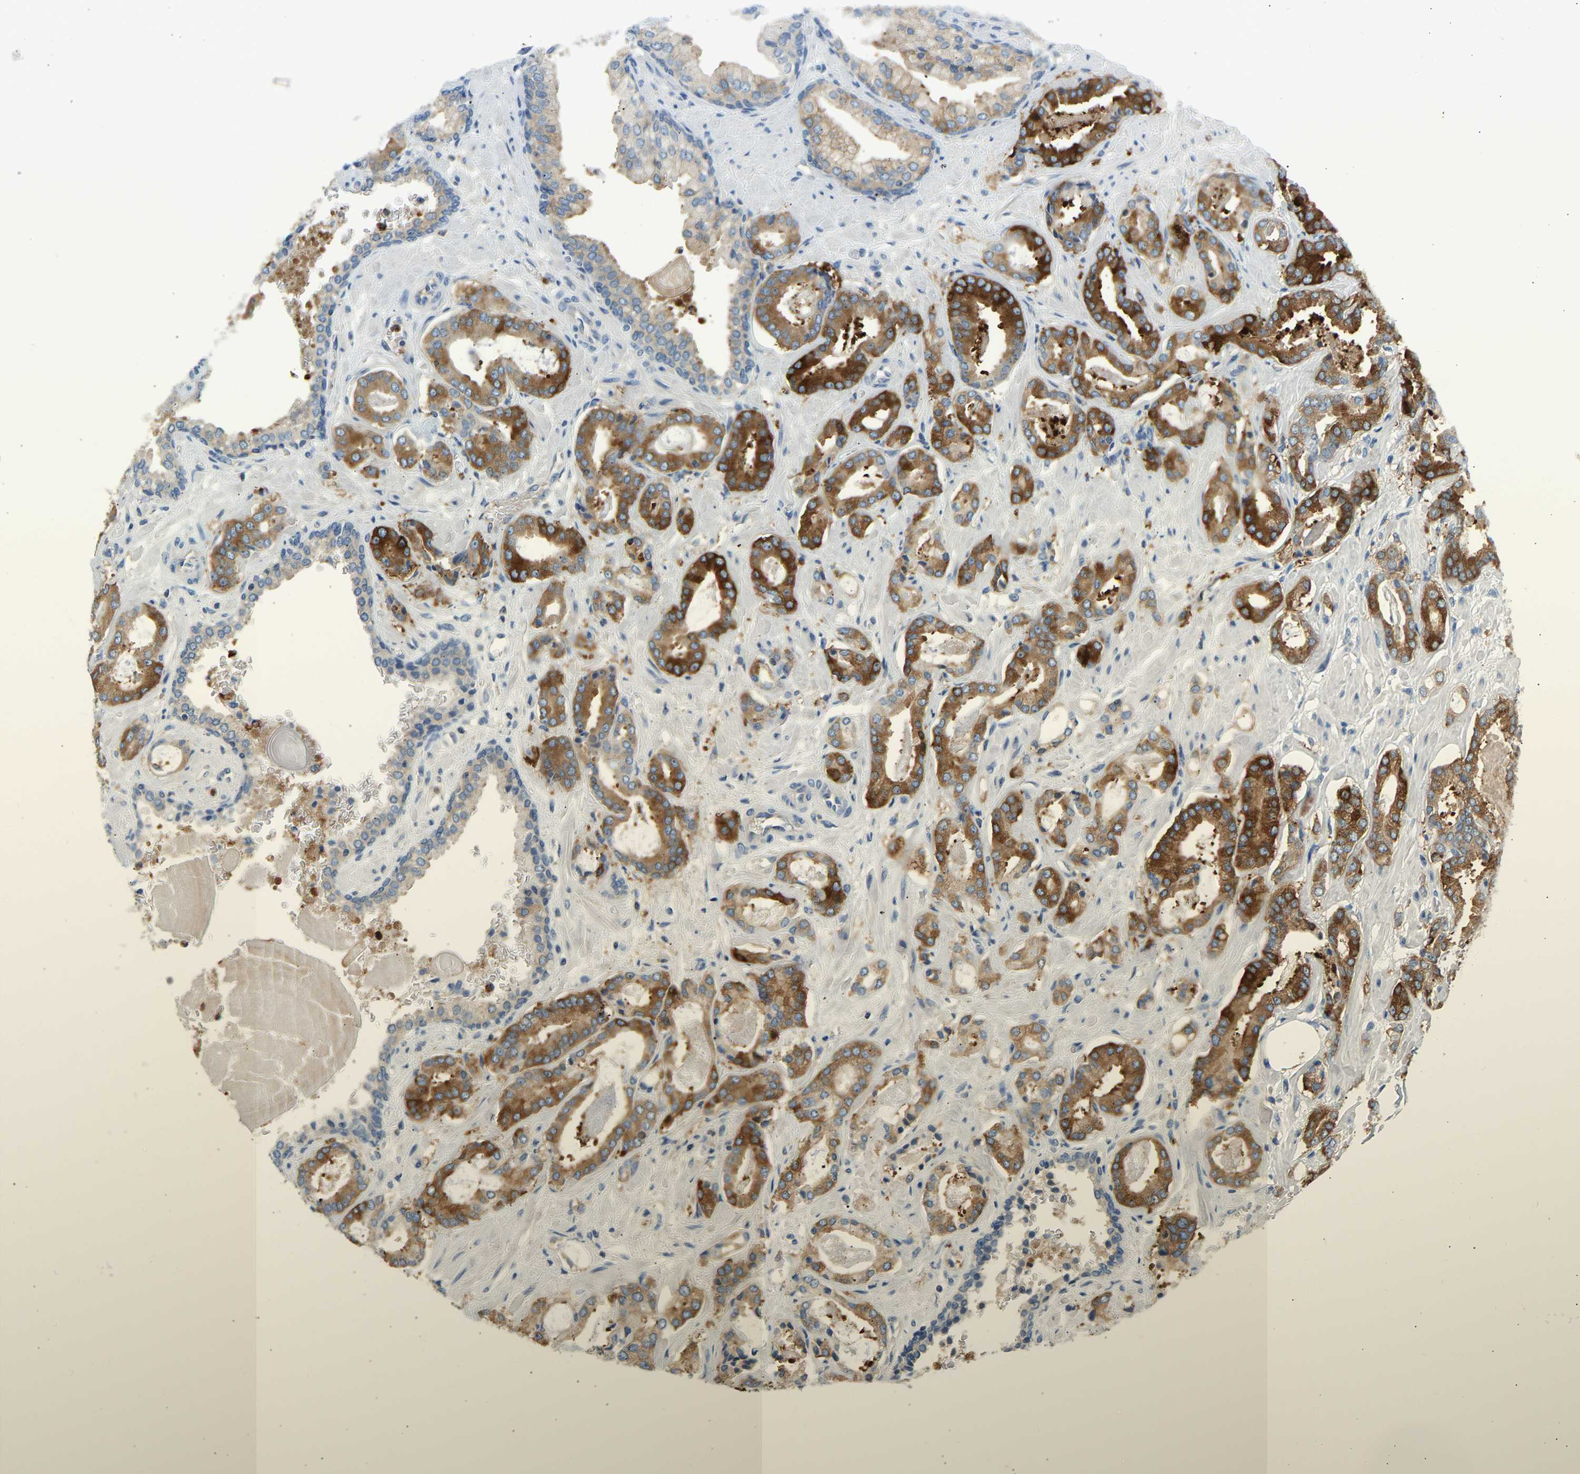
{"staining": {"intensity": "strong", "quantity": ">75%", "location": "cytoplasmic/membranous"}, "tissue": "prostate cancer", "cell_type": "Tumor cells", "image_type": "cancer", "snomed": [{"axis": "morphology", "description": "Adenocarcinoma, Low grade"}, {"axis": "topography", "description": "Prostate"}], "caption": "Prostate cancer stained for a protein (brown) reveals strong cytoplasmic/membranous positive positivity in about >75% of tumor cells.", "gene": "TRIM50", "patient": {"sex": "male", "age": 53}}